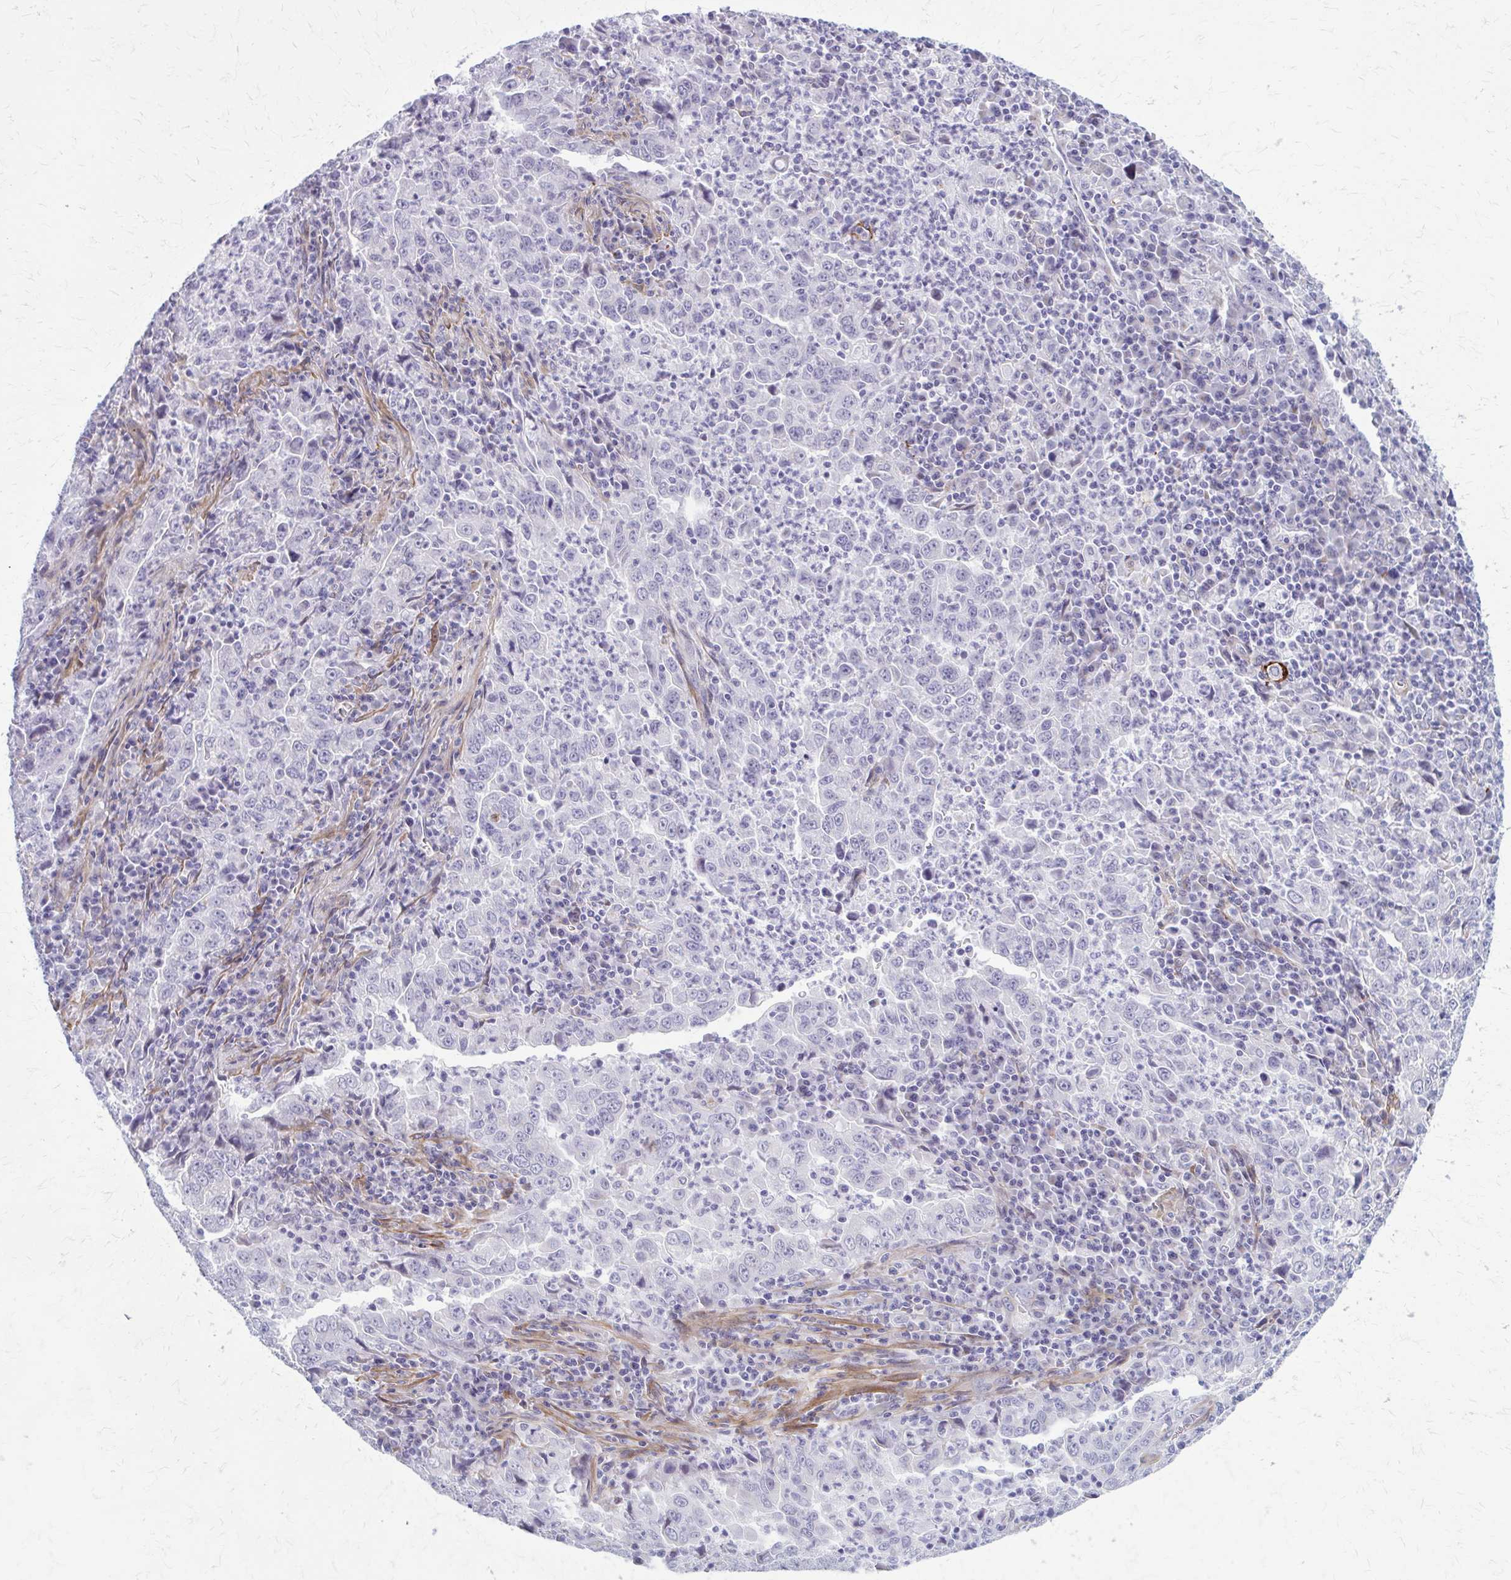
{"staining": {"intensity": "negative", "quantity": "none", "location": "none"}, "tissue": "lung cancer", "cell_type": "Tumor cells", "image_type": "cancer", "snomed": [{"axis": "morphology", "description": "Adenocarcinoma, NOS"}, {"axis": "topography", "description": "Lung"}], "caption": "A micrograph of human lung cancer (adenocarcinoma) is negative for staining in tumor cells. (Stains: DAB (3,3'-diaminobenzidine) immunohistochemistry with hematoxylin counter stain, Microscopy: brightfield microscopy at high magnification).", "gene": "AKAP12", "patient": {"sex": "male", "age": 67}}